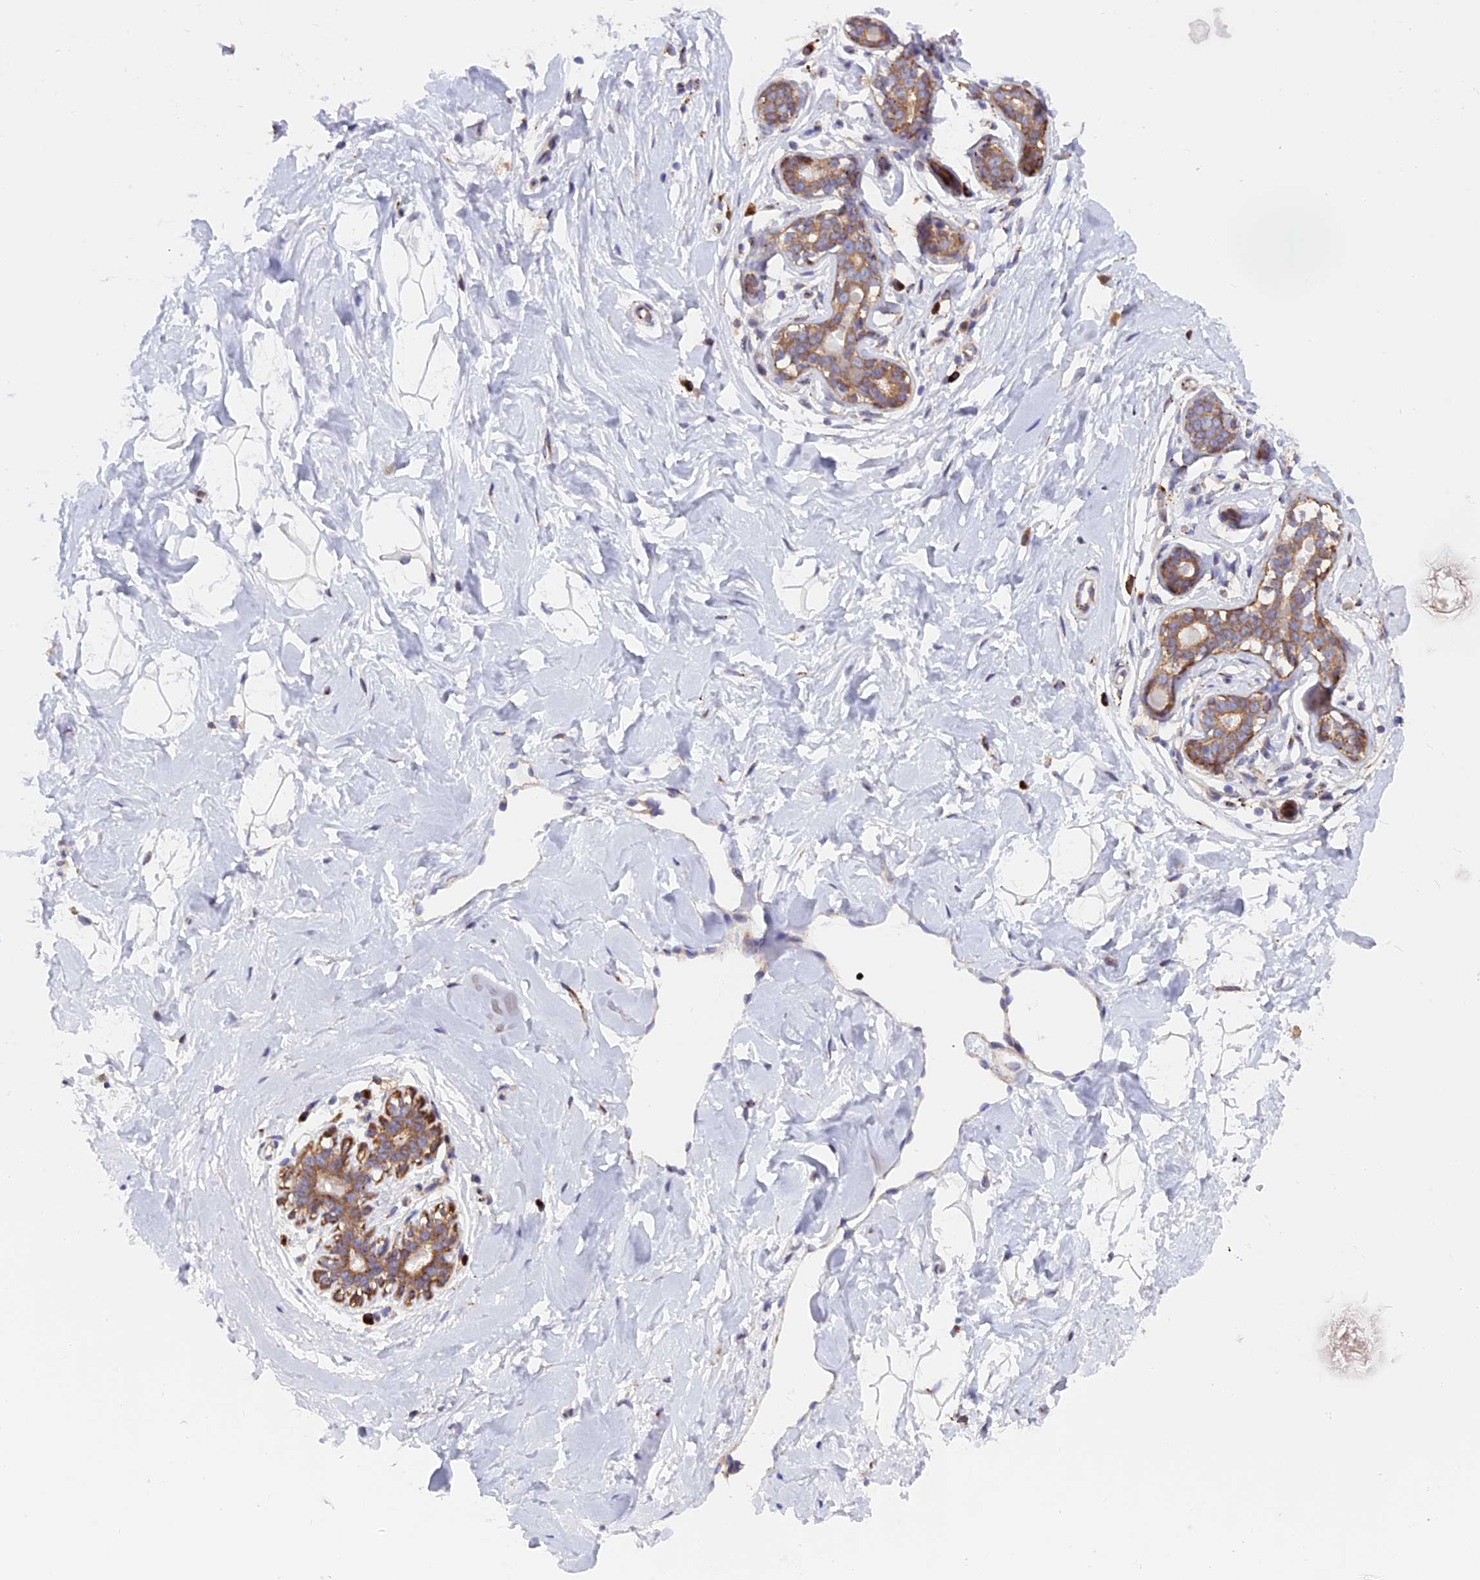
{"staining": {"intensity": "negative", "quantity": "none", "location": "none"}, "tissue": "breast", "cell_type": "Adipocytes", "image_type": "normal", "snomed": [{"axis": "morphology", "description": "Normal tissue, NOS"}, {"axis": "morphology", "description": "Adenoma, NOS"}, {"axis": "topography", "description": "Breast"}], "caption": "This micrograph is of unremarkable breast stained with immunohistochemistry (IHC) to label a protein in brown with the nuclei are counter-stained blue. There is no expression in adipocytes.", "gene": "TBC1D20", "patient": {"sex": "female", "age": 23}}